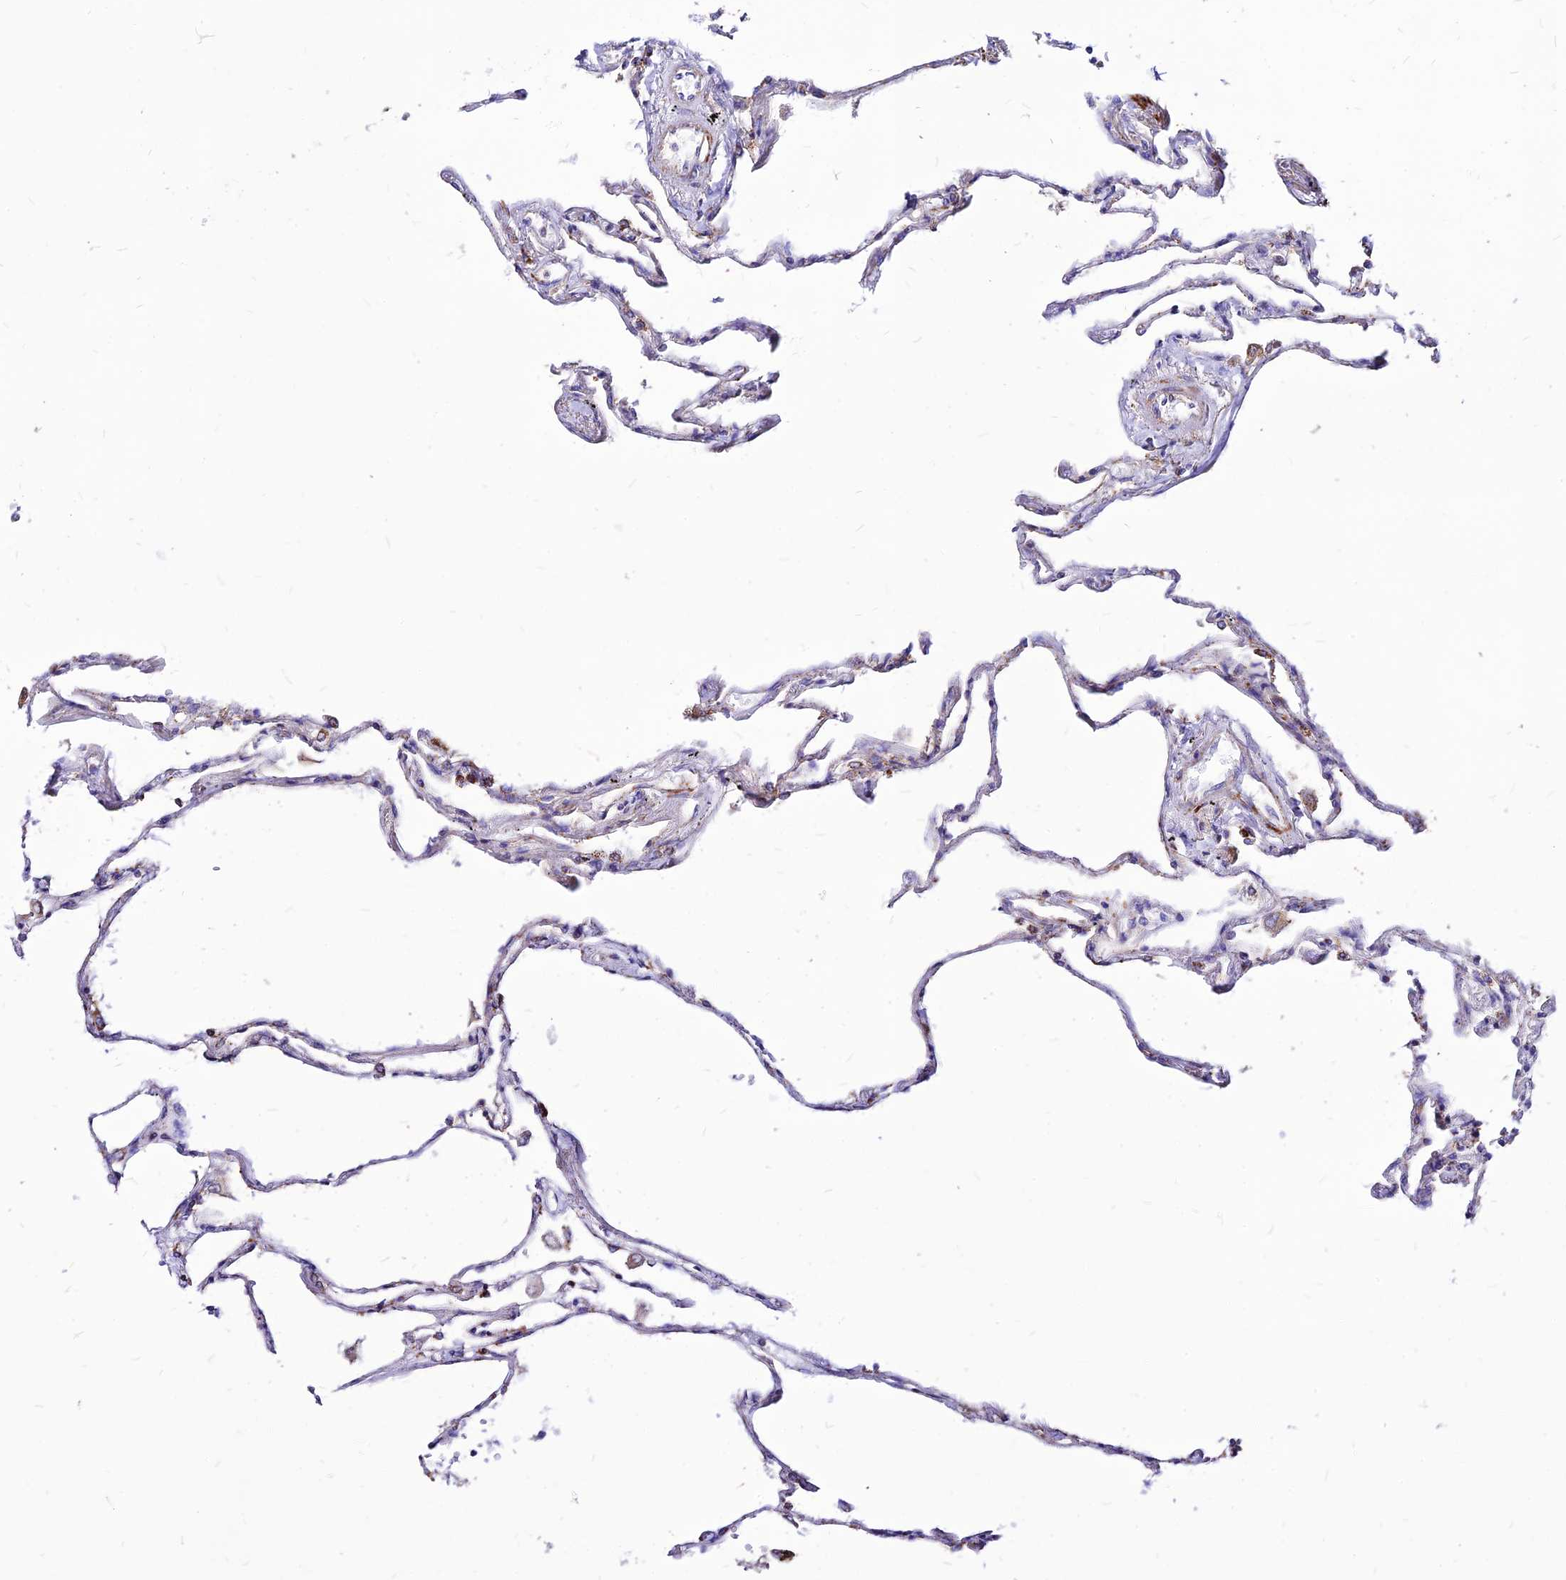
{"staining": {"intensity": "weak", "quantity": "25%-75%", "location": "cytoplasmic/membranous"}, "tissue": "lung", "cell_type": "Alveolar cells", "image_type": "normal", "snomed": [{"axis": "morphology", "description": "Normal tissue, NOS"}, {"axis": "topography", "description": "Lung"}], "caption": "Benign lung reveals weak cytoplasmic/membranous staining in about 25%-75% of alveolar cells, visualized by immunohistochemistry. The staining was performed using DAB (3,3'-diaminobenzidine) to visualize the protein expression in brown, while the nuclei were stained in blue with hematoxylin (Magnification: 20x).", "gene": "ECI1", "patient": {"sex": "female", "age": 67}}